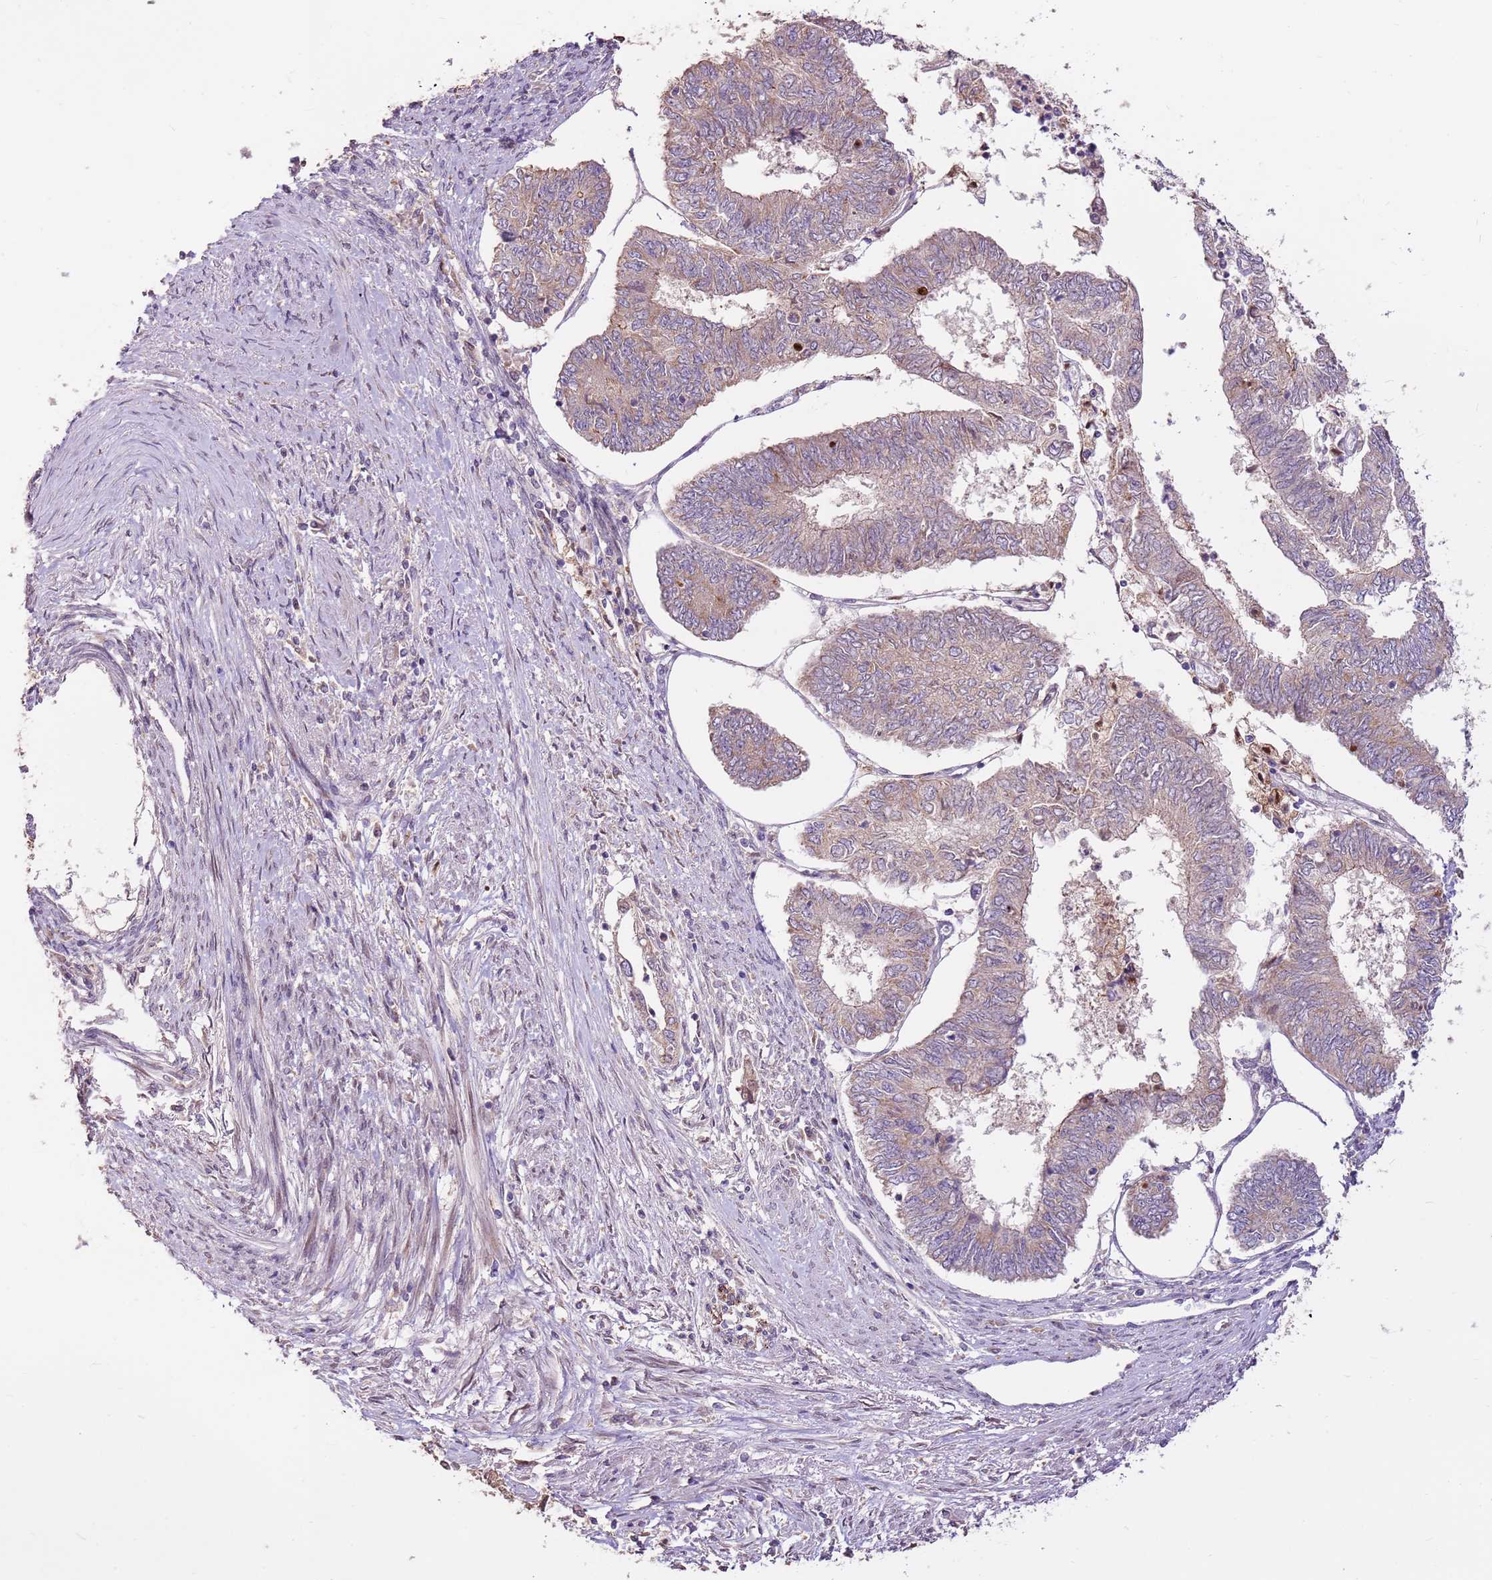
{"staining": {"intensity": "weak", "quantity": "25%-75%", "location": "cytoplasmic/membranous"}, "tissue": "endometrial cancer", "cell_type": "Tumor cells", "image_type": "cancer", "snomed": [{"axis": "morphology", "description": "Adenocarcinoma, NOS"}, {"axis": "topography", "description": "Endometrium"}], "caption": "Immunohistochemistry photomicrograph of adenocarcinoma (endometrial) stained for a protein (brown), which displays low levels of weak cytoplasmic/membranous positivity in approximately 25%-75% of tumor cells.", "gene": "LGI4", "patient": {"sex": "female", "age": 68}}